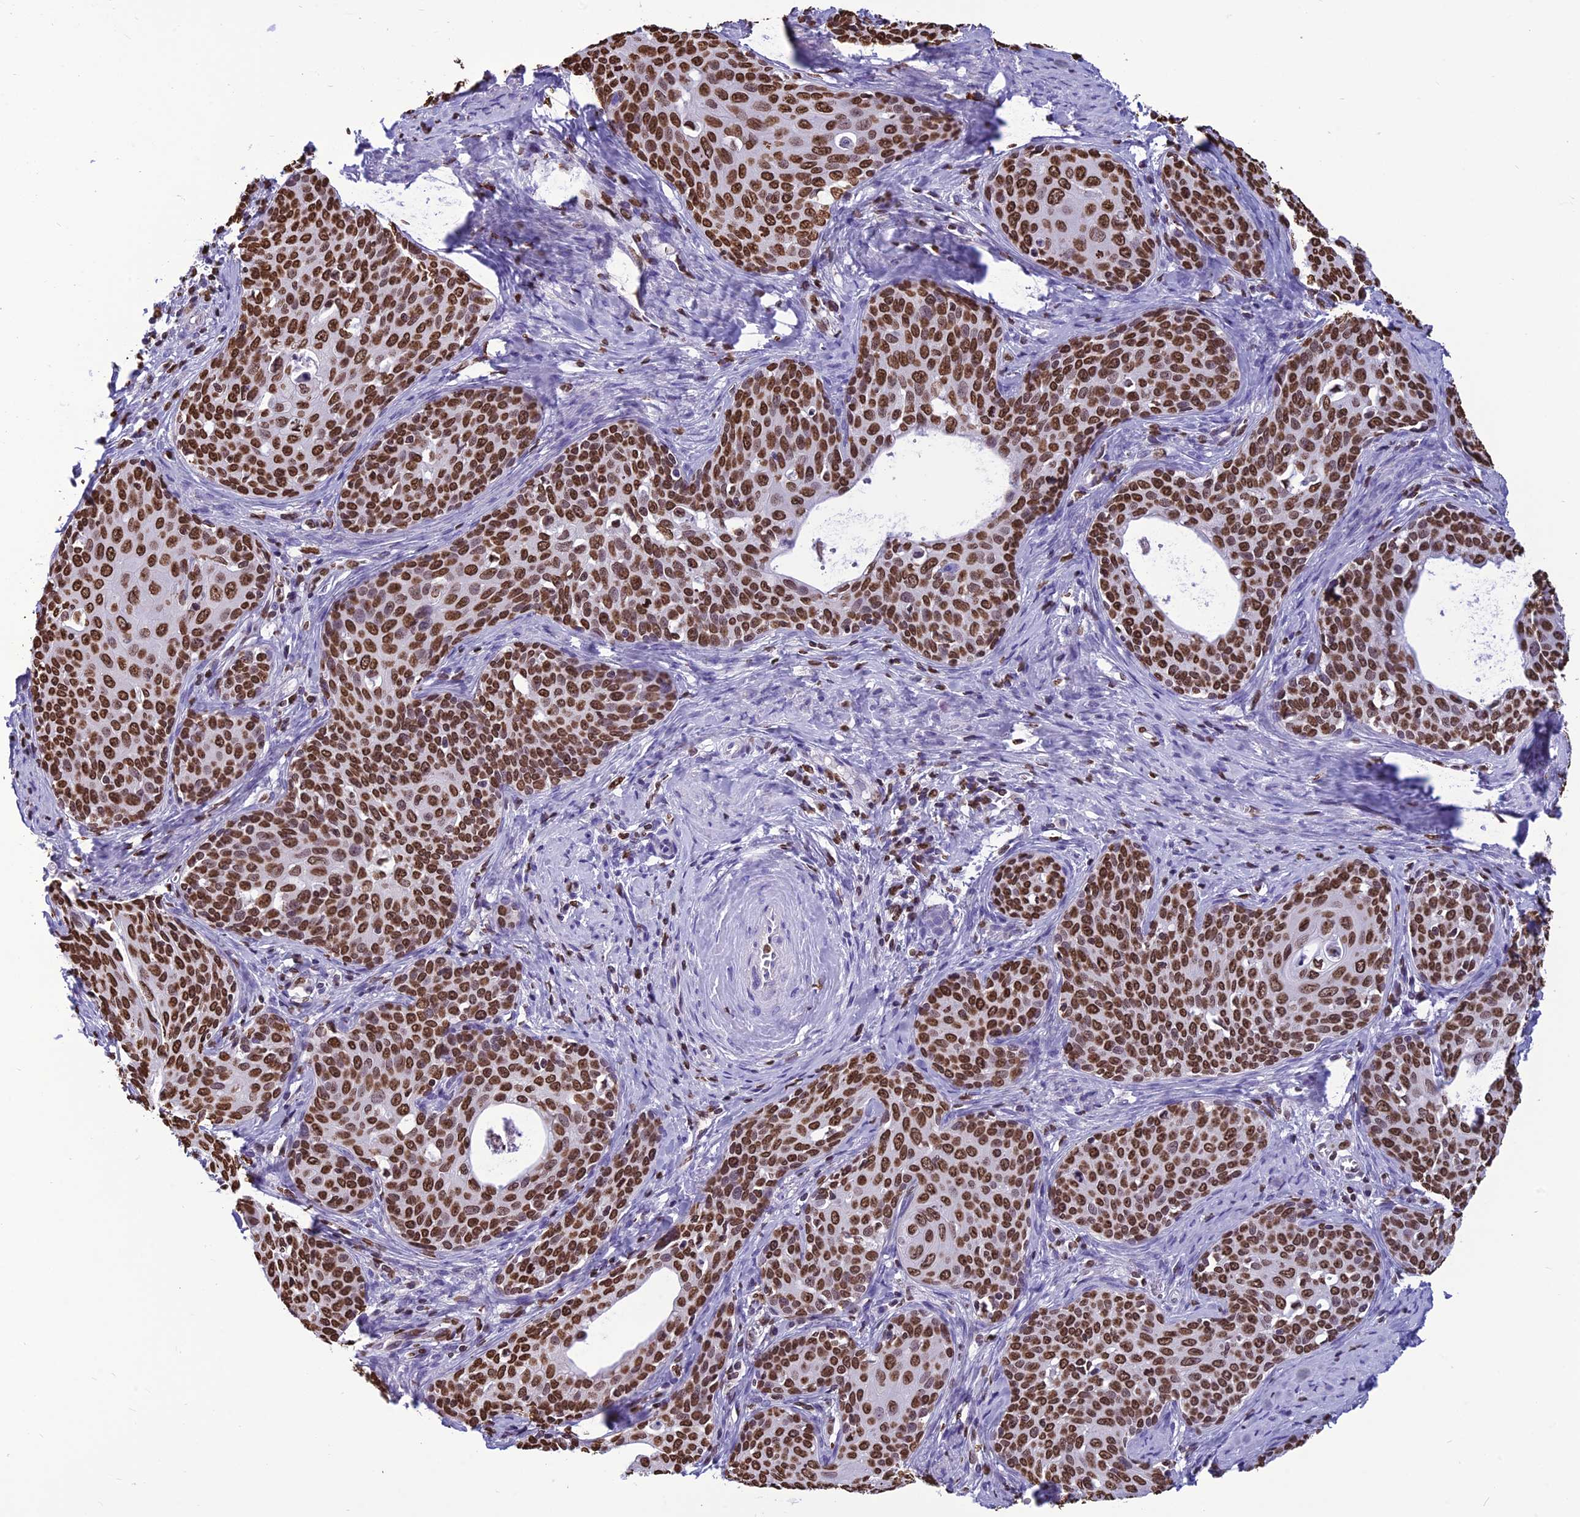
{"staining": {"intensity": "strong", "quantity": ">75%", "location": "nuclear"}, "tissue": "cervical cancer", "cell_type": "Tumor cells", "image_type": "cancer", "snomed": [{"axis": "morphology", "description": "Squamous cell carcinoma, NOS"}, {"axis": "topography", "description": "Cervix"}], "caption": "Cervical cancer (squamous cell carcinoma) stained for a protein displays strong nuclear positivity in tumor cells.", "gene": "AKAP17A", "patient": {"sex": "female", "age": 52}}